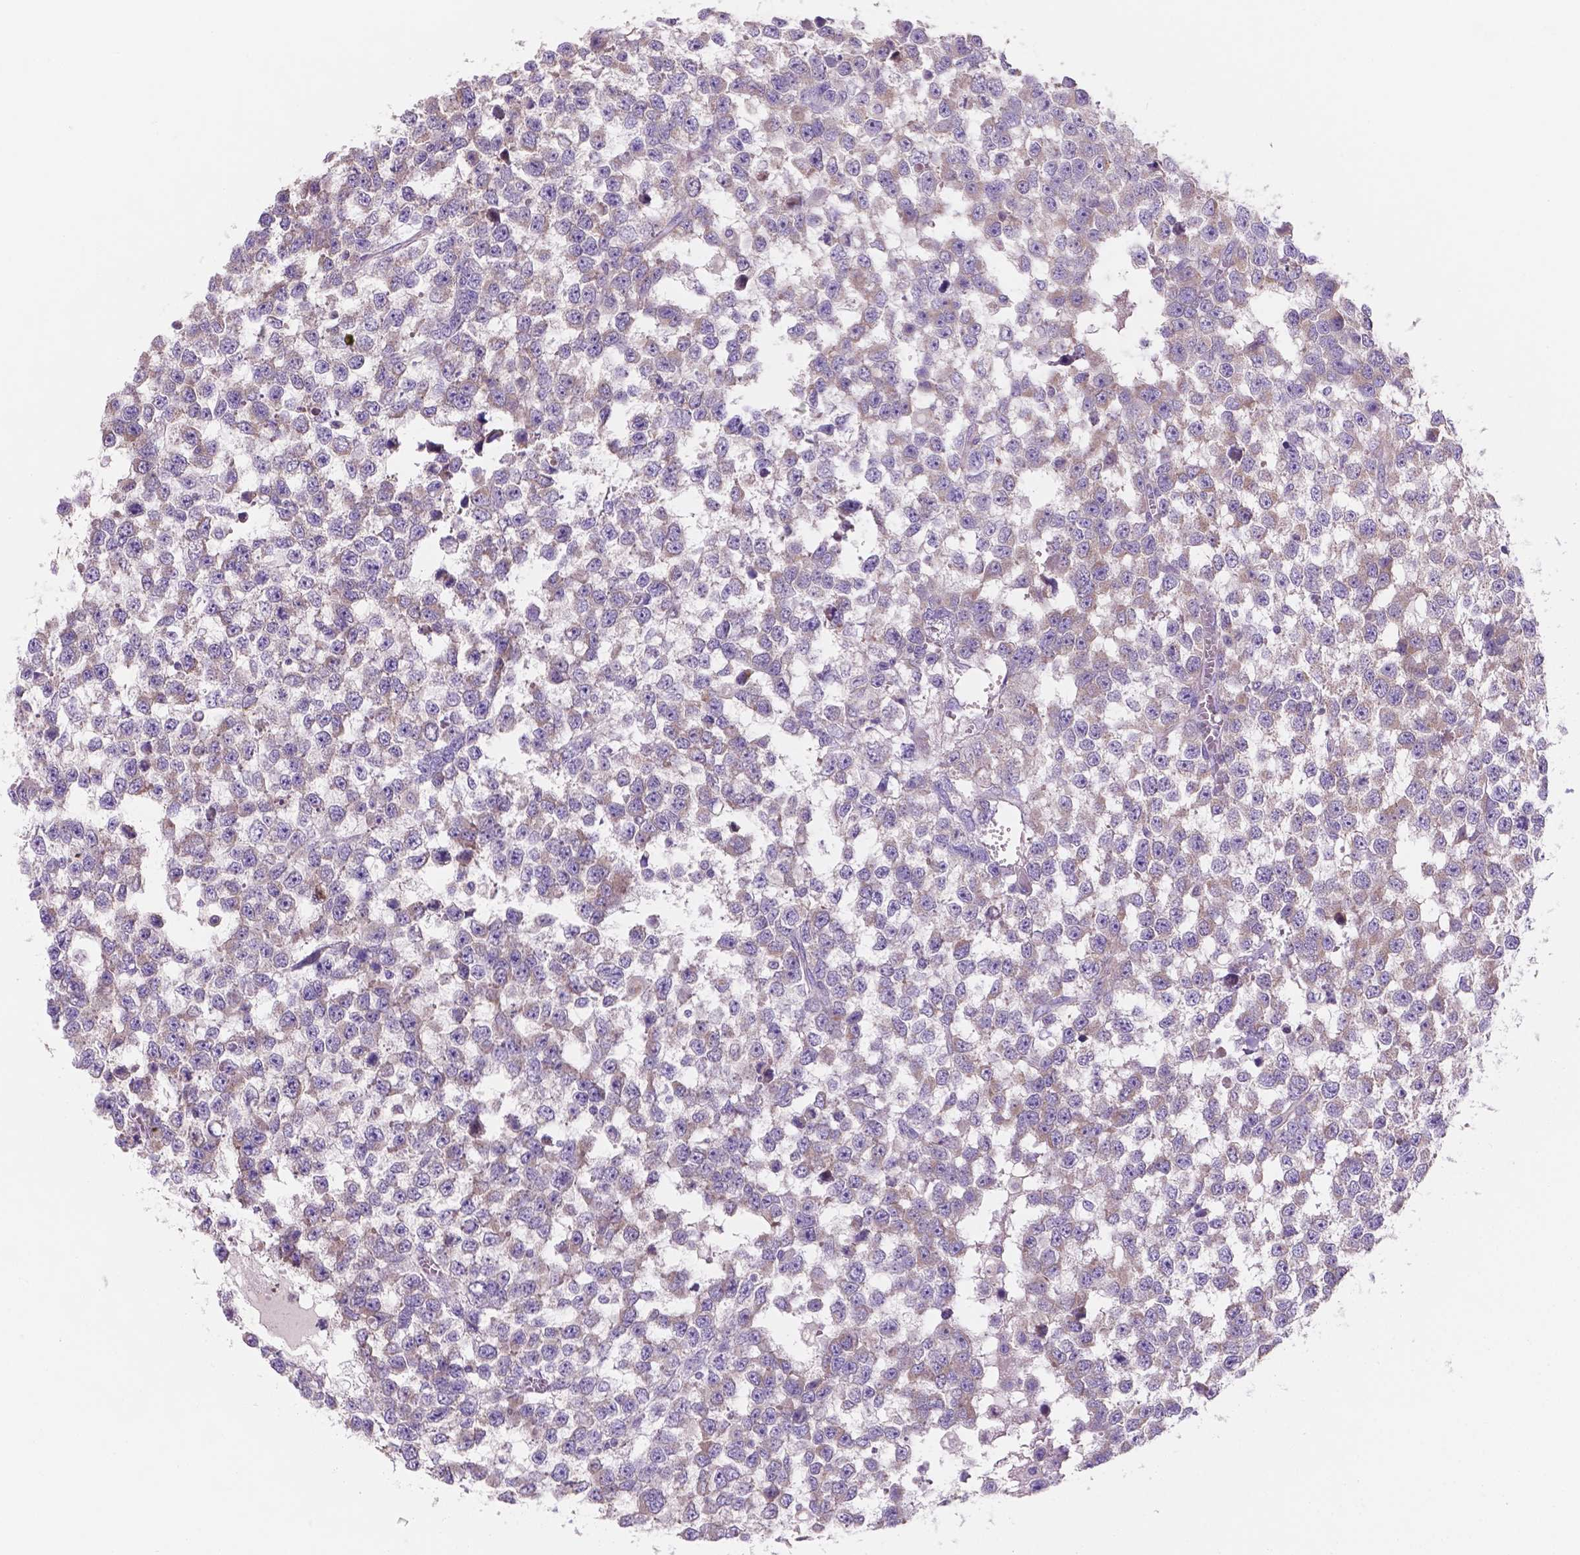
{"staining": {"intensity": "negative", "quantity": "none", "location": "none"}, "tissue": "testis cancer", "cell_type": "Tumor cells", "image_type": "cancer", "snomed": [{"axis": "morphology", "description": "Normal tissue, NOS"}, {"axis": "morphology", "description": "Seminoma, NOS"}, {"axis": "topography", "description": "Testis"}, {"axis": "topography", "description": "Epididymis"}], "caption": "Immunohistochemical staining of testis seminoma reveals no significant expression in tumor cells. (Stains: DAB (3,3'-diaminobenzidine) immunohistochemistry (IHC) with hematoxylin counter stain, Microscopy: brightfield microscopy at high magnification).", "gene": "MKRN2OS", "patient": {"sex": "male", "age": 34}}